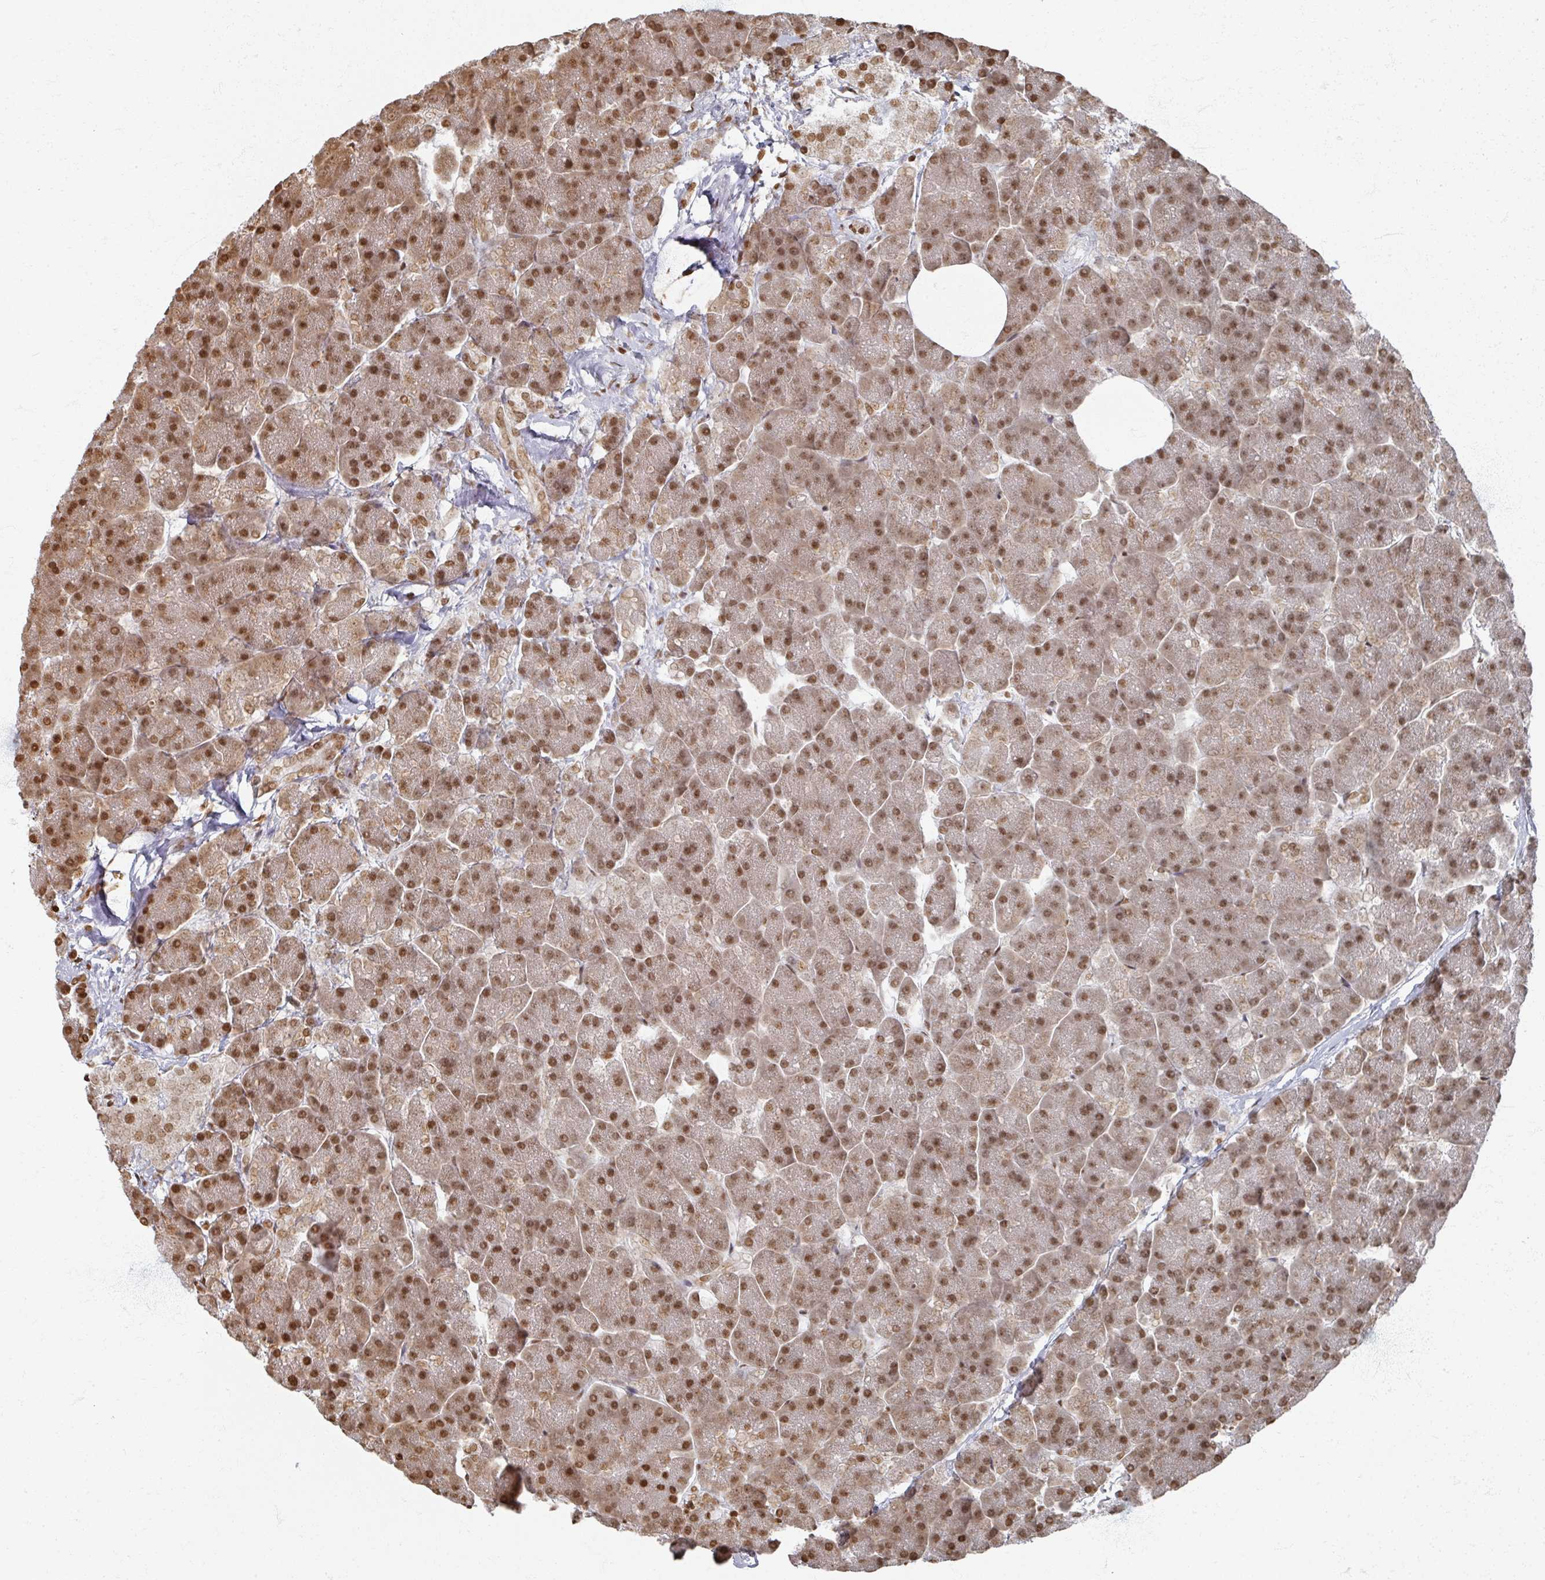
{"staining": {"intensity": "strong", "quantity": ">75%", "location": "nuclear"}, "tissue": "pancreas", "cell_type": "Exocrine glandular cells", "image_type": "normal", "snomed": [{"axis": "morphology", "description": "Normal tissue, NOS"}, {"axis": "topography", "description": "Pancreas"}, {"axis": "topography", "description": "Peripheral nerve tissue"}], "caption": "IHC staining of normal pancreas, which displays high levels of strong nuclear positivity in about >75% of exocrine glandular cells indicating strong nuclear protein positivity. The staining was performed using DAB (3,3'-diaminobenzidine) (brown) for protein detection and nuclei were counterstained in hematoxylin (blue).", "gene": "DCUN1D5", "patient": {"sex": "male", "age": 54}}